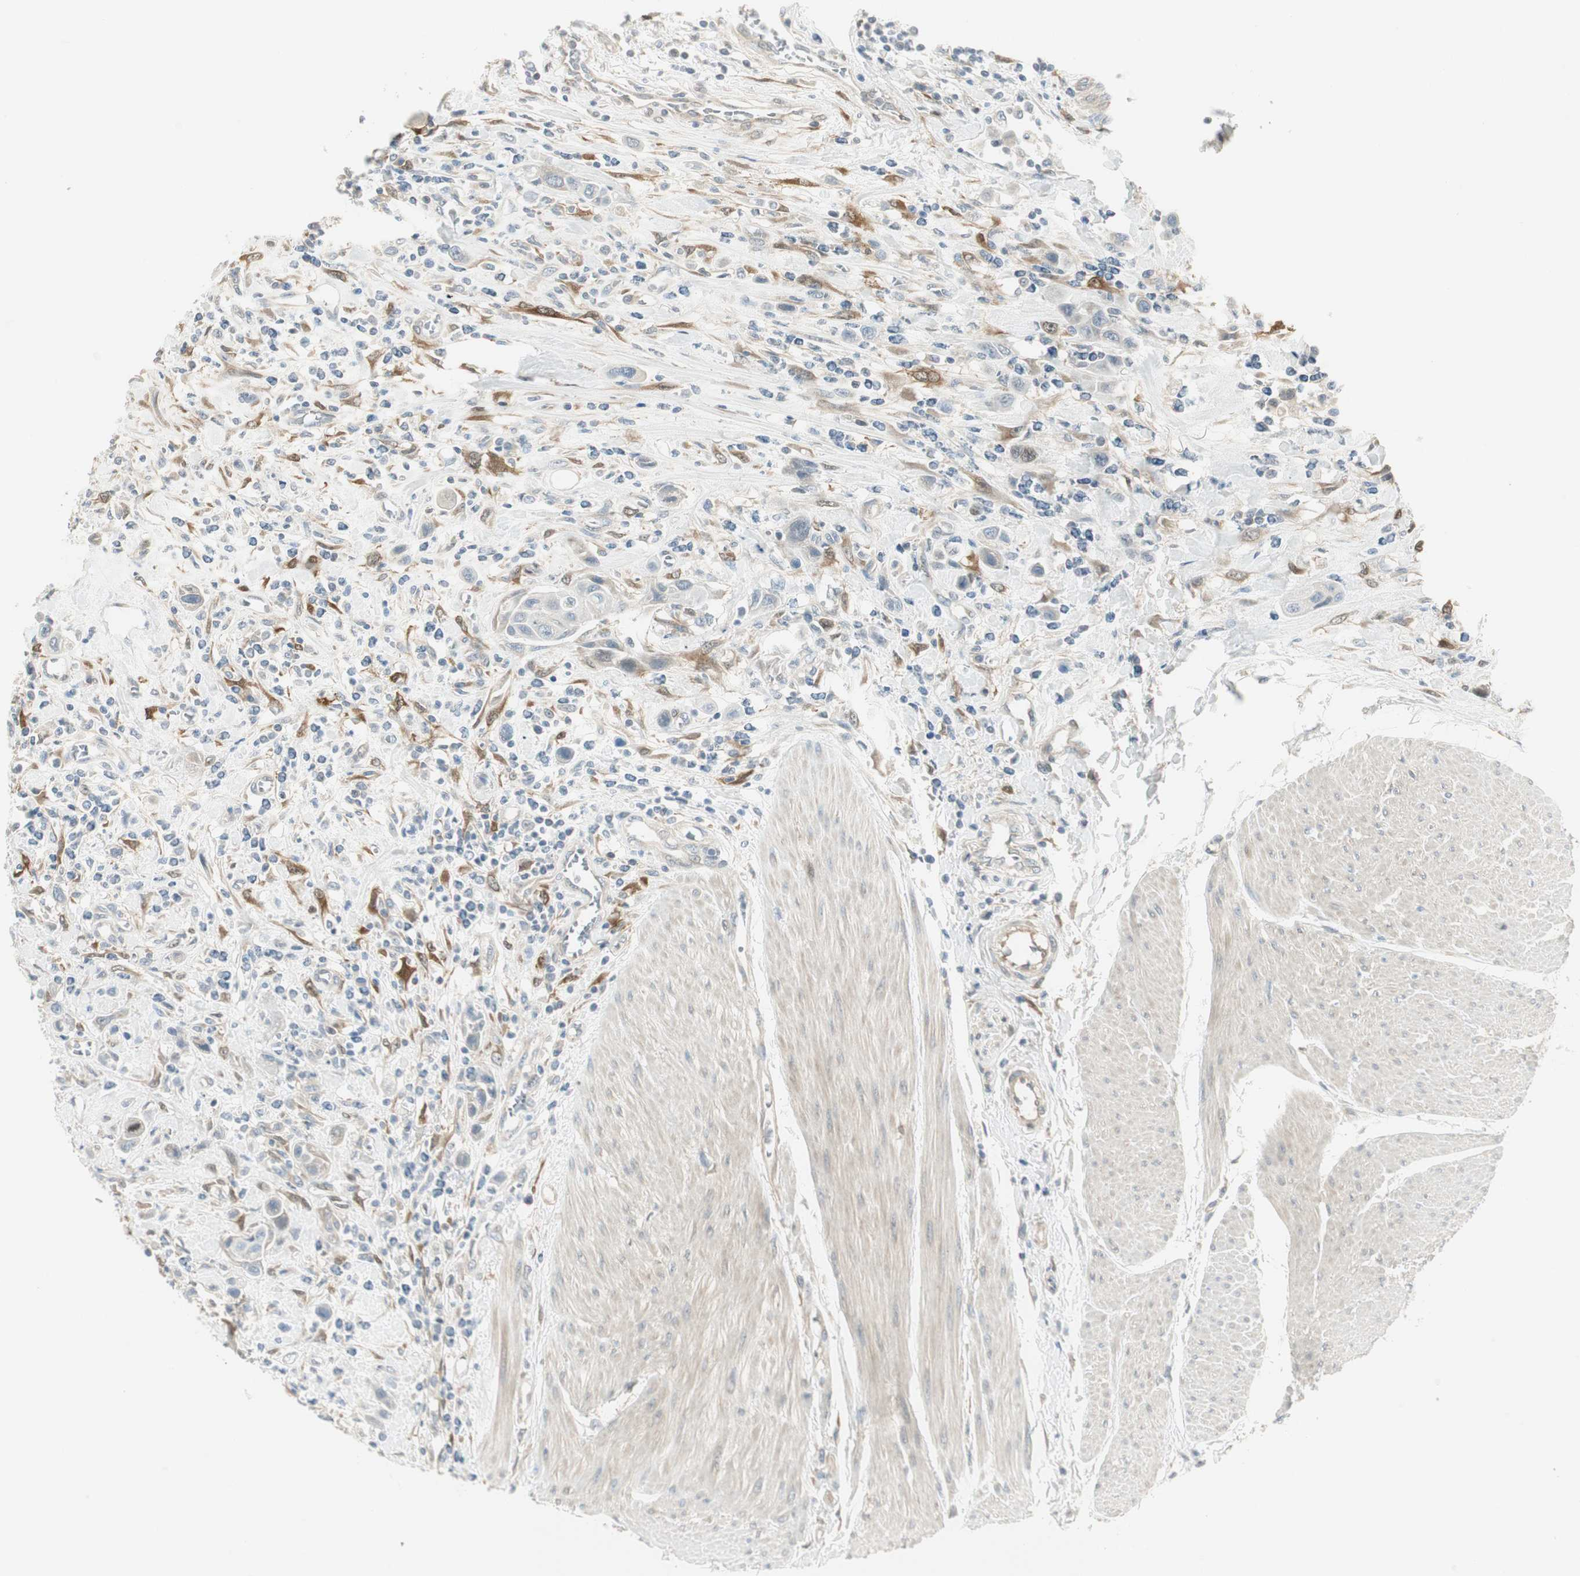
{"staining": {"intensity": "weak", "quantity": "25%-75%", "location": "cytoplasmic/membranous"}, "tissue": "urothelial cancer", "cell_type": "Tumor cells", "image_type": "cancer", "snomed": [{"axis": "morphology", "description": "Urothelial carcinoma, High grade"}, {"axis": "topography", "description": "Urinary bladder"}], "caption": "Urothelial cancer stained with a brown dye exhibits weak cytoplasmic/membranous positive expression in about 25%-75% of tumor cells.", "gene": "STON1-GTF2A1L", "patient": {"sex": "male", "age": 50}}